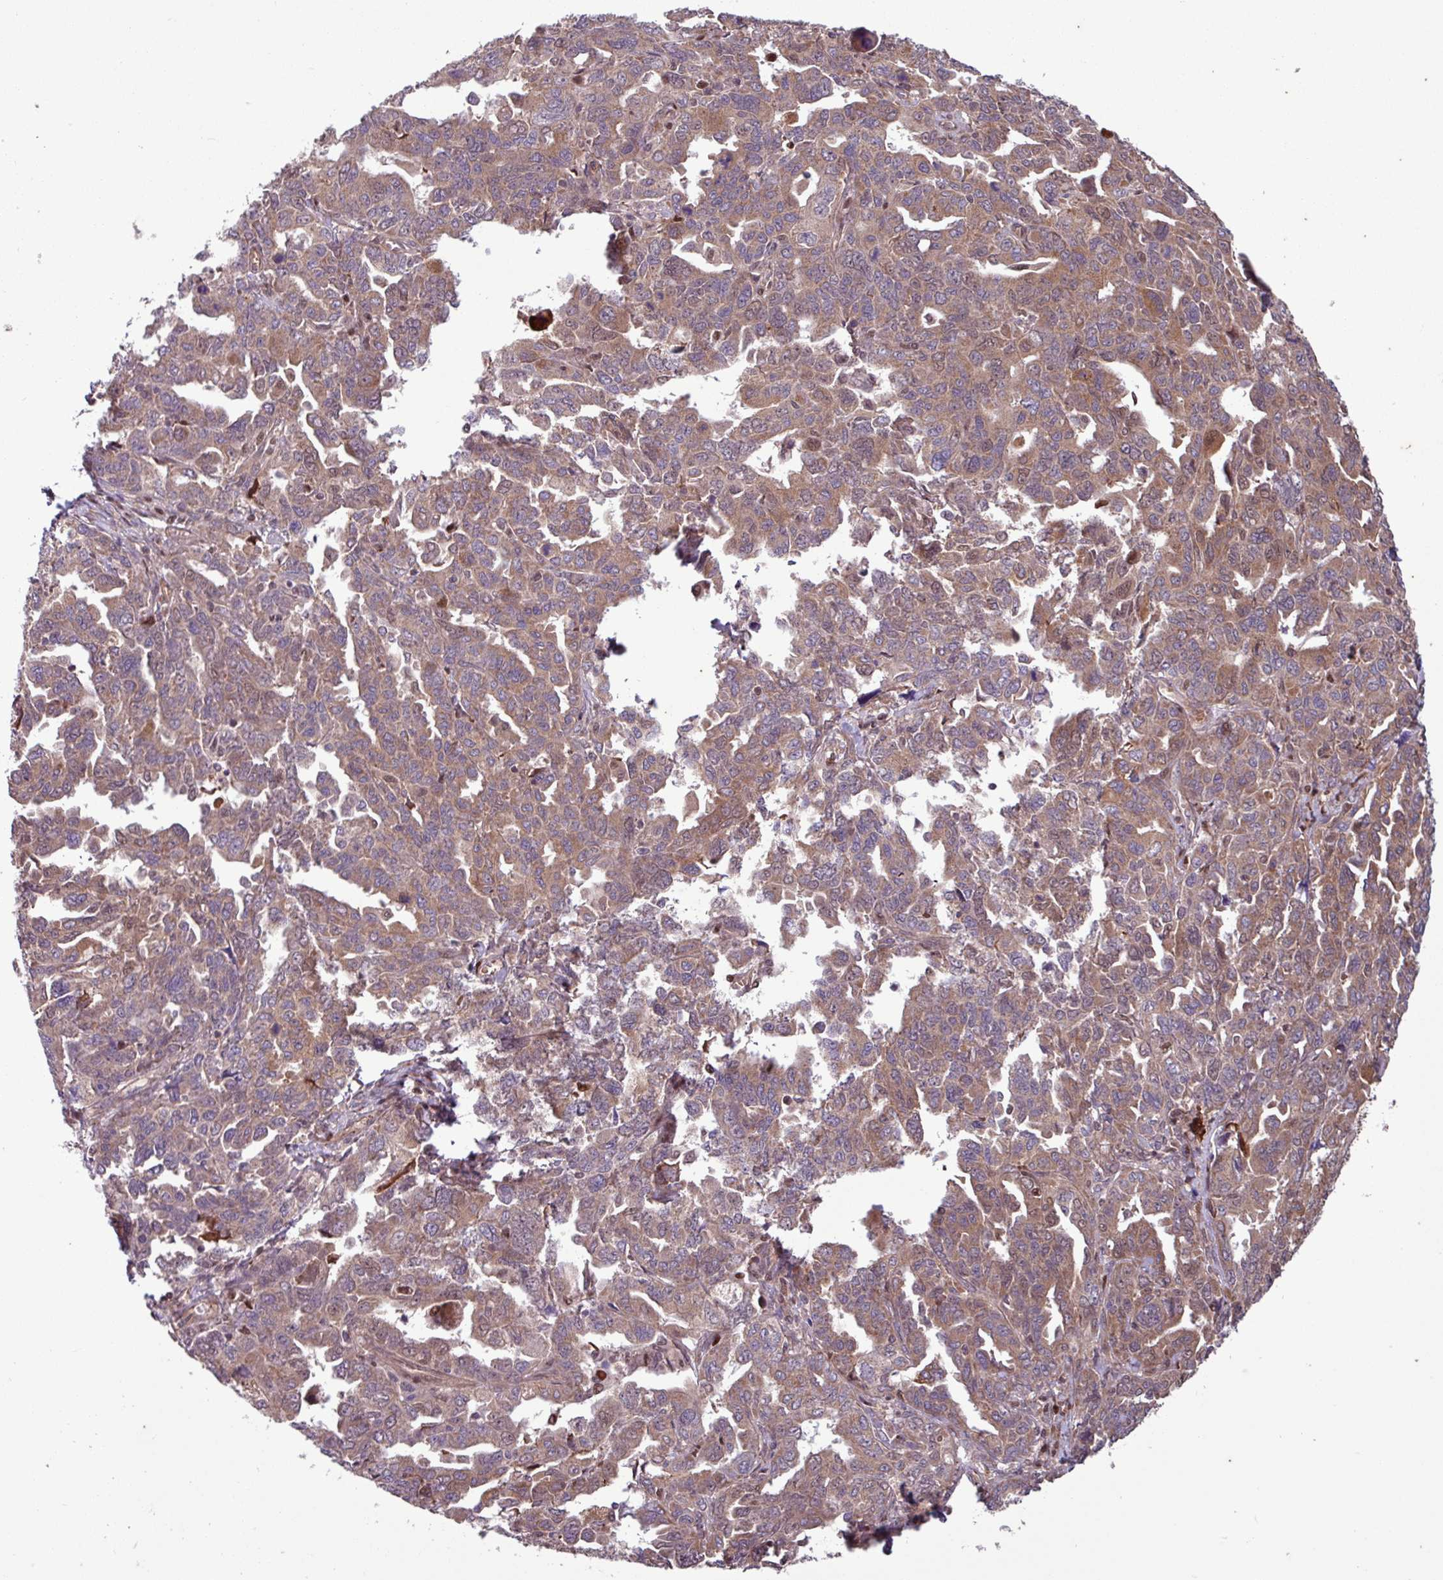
{"staining": {"intensity": "moderate", "quantity": ">75%", "location": "cytoplasmic/membranous,nuclear"}, "tissue": "ovarian cancer", "cell_type": "Tumor cells", "image_type": "cancer", "snomed": [{"axis": "morphology", "description": "Adenocarcinoma, NOS"}, {"axis": "morphology", "description": "Carcinoma, endometroid"}, {"axis": "topography", "description": "Ovary"}], "caption": "Ovarian cancer stained with DAB (3,3'-diaminobenzidine) IHC reveals medium levels of moderate cytoplasmic/membranous and nuclear positivity in about >75% of tumor cells. (DAB (3,3'-diaminobenzidine) IHC with brightfield microscopy, high magnification).", "gene": "PDPR", "patient": {"sex": "female", "age": 72}}